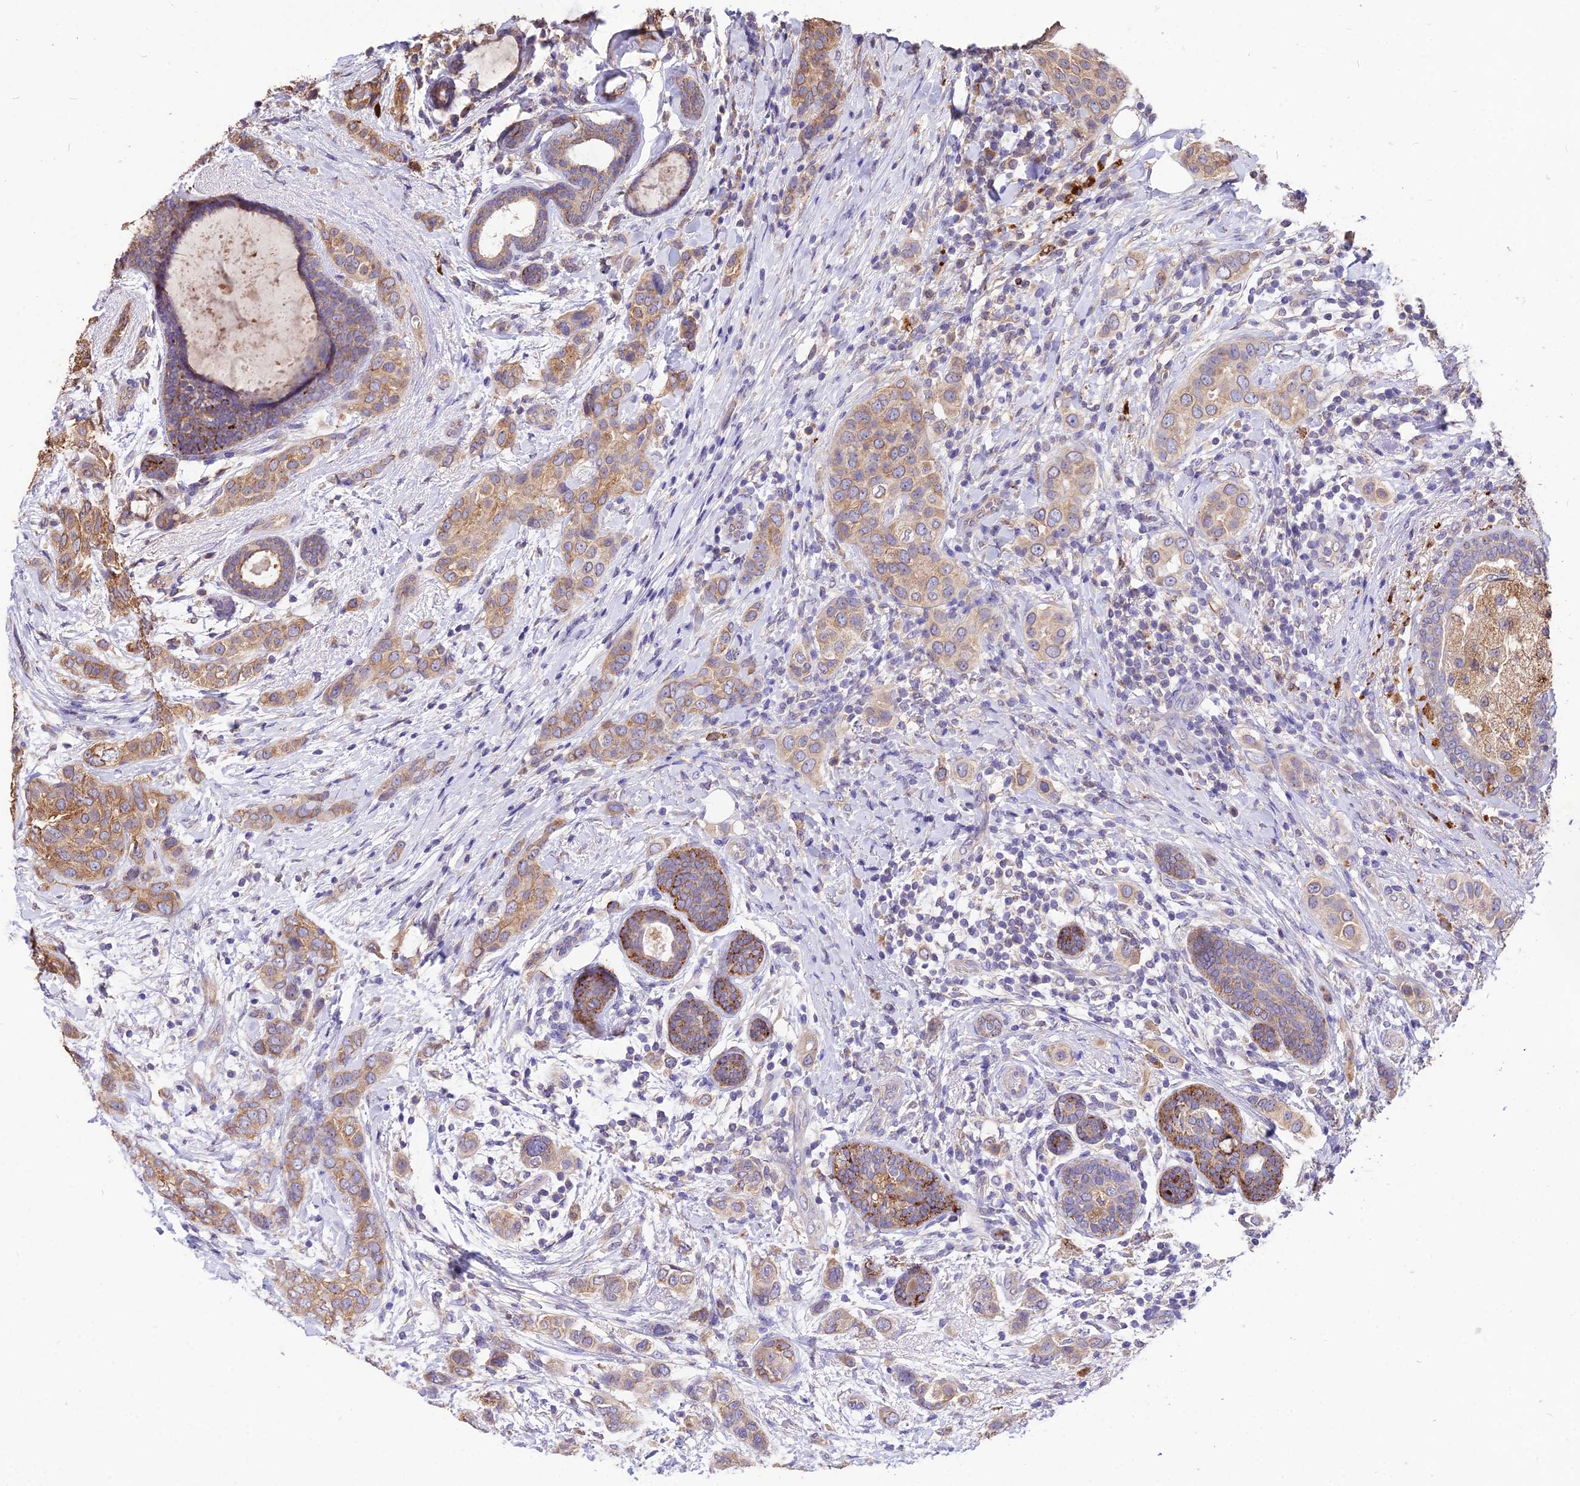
{"staining": {"intensity": "moderate", "quantity": ">75%", "location": "cytoplasmic/membranous"}, "tissue": "breast cancer", "cell_type": "Tumor cells", "image_type": "cancer", "snomed": [{"axis": "morphology", "description": "Lobular carcinoma"}, {"axis": "topography", "description": "Breast"}], "caption": "Moderate cytoplasmic/membranous protein staining is identified in about >75% of tumor cells in breast cancer.", "gene": "SDHD", "patient": {"sex": "female", "age": 51}}